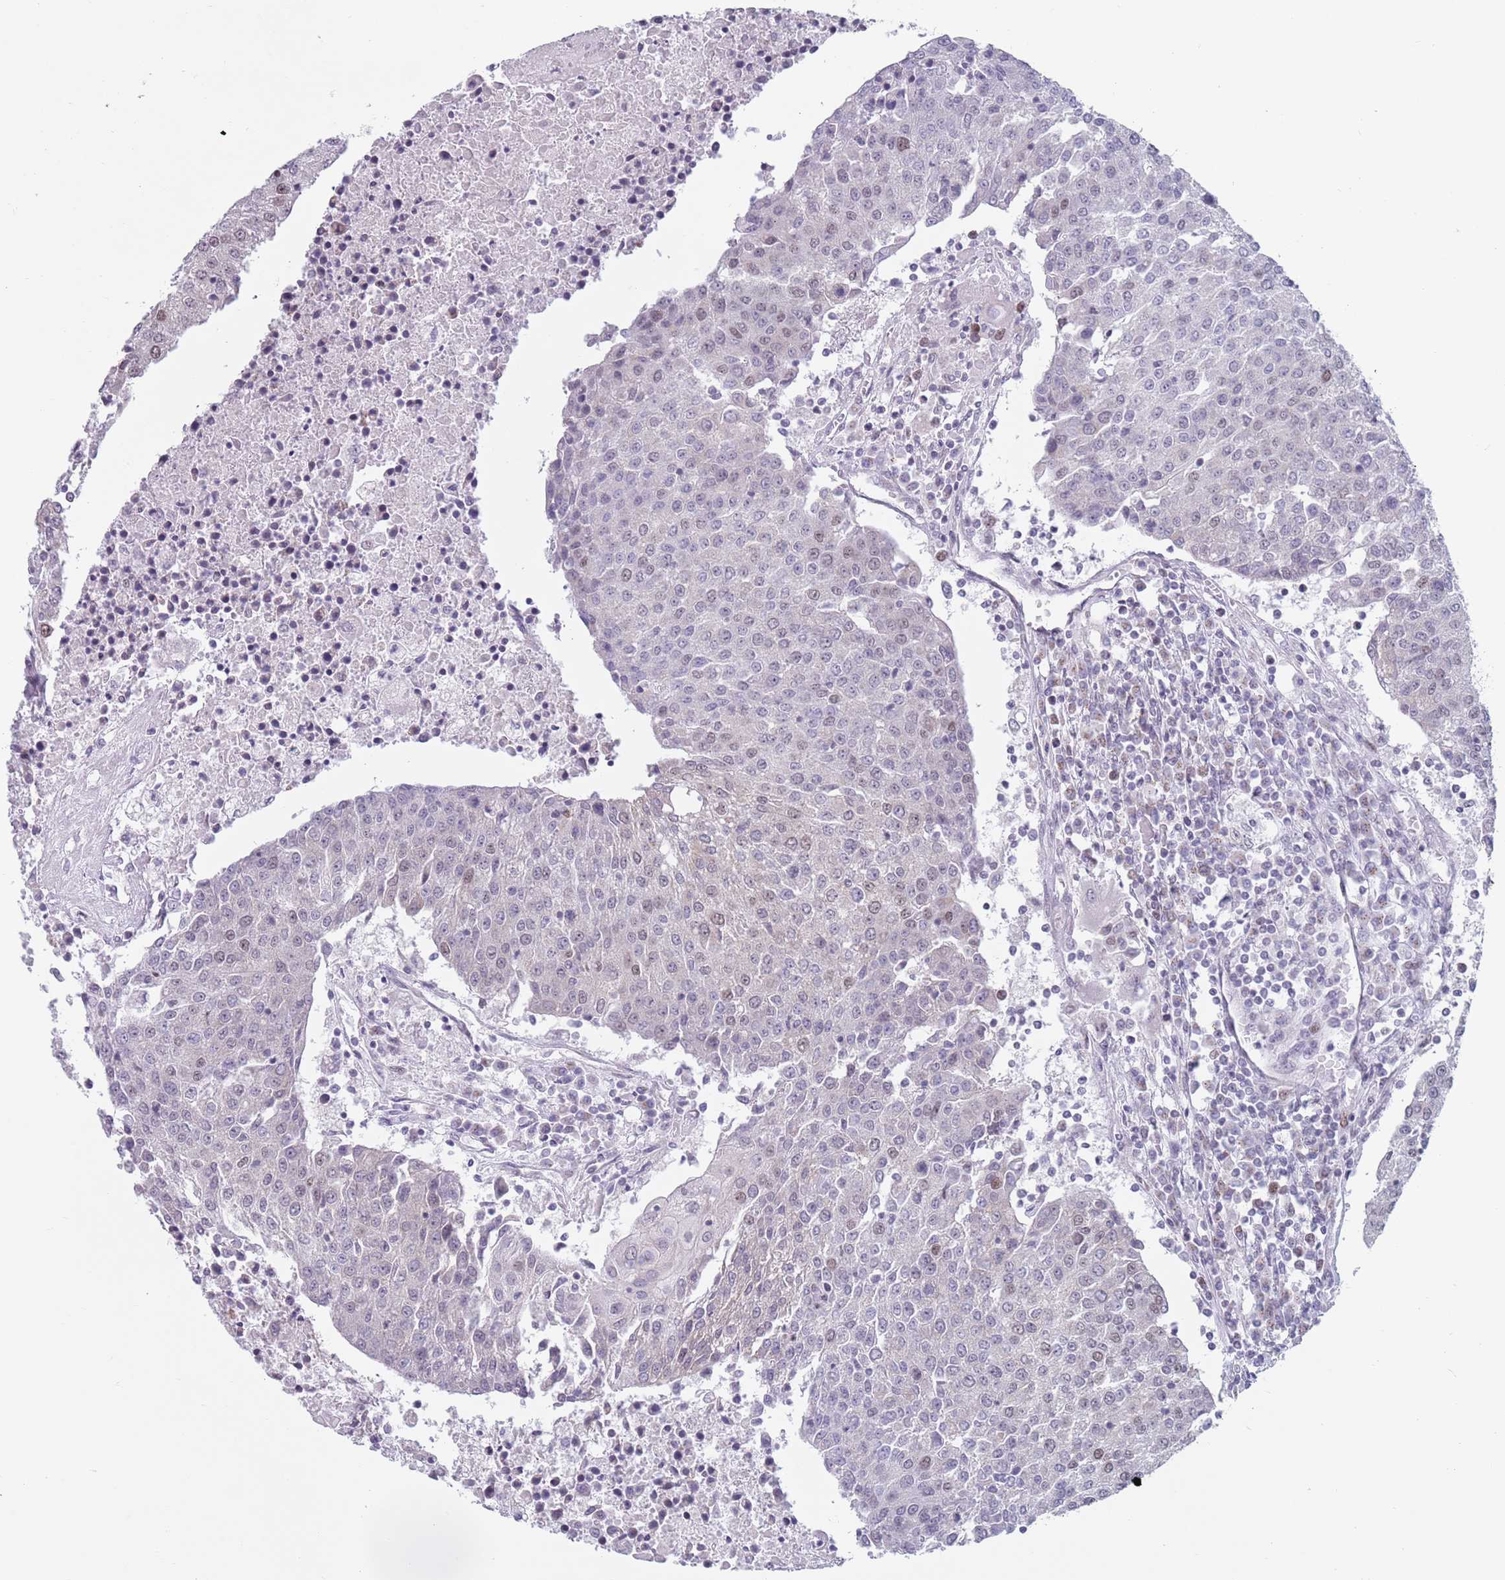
{"staining": {"intensity": "weak", "quantity": "<25%", "location": "nuclear"}, "tissue": "urothelial cancer", "cell_type": "Tumor cells", "image_type": "cancer", "snomed": [{"axis": "morphology", "description": "Urothelial carcinoma, High grade"}, {"axis": "topography", "description": "Urinary bladder"}], "caption": "Immunohistochemistry (IHC) histopathology image of neoplastic tissue: human urothelial carcinoma (high-grade) stained with DAB demonstrates no significant protein staining in tumor cells.", "gene": "ZKSCAN2", "patient": {"sex": "female", "age": 85}}